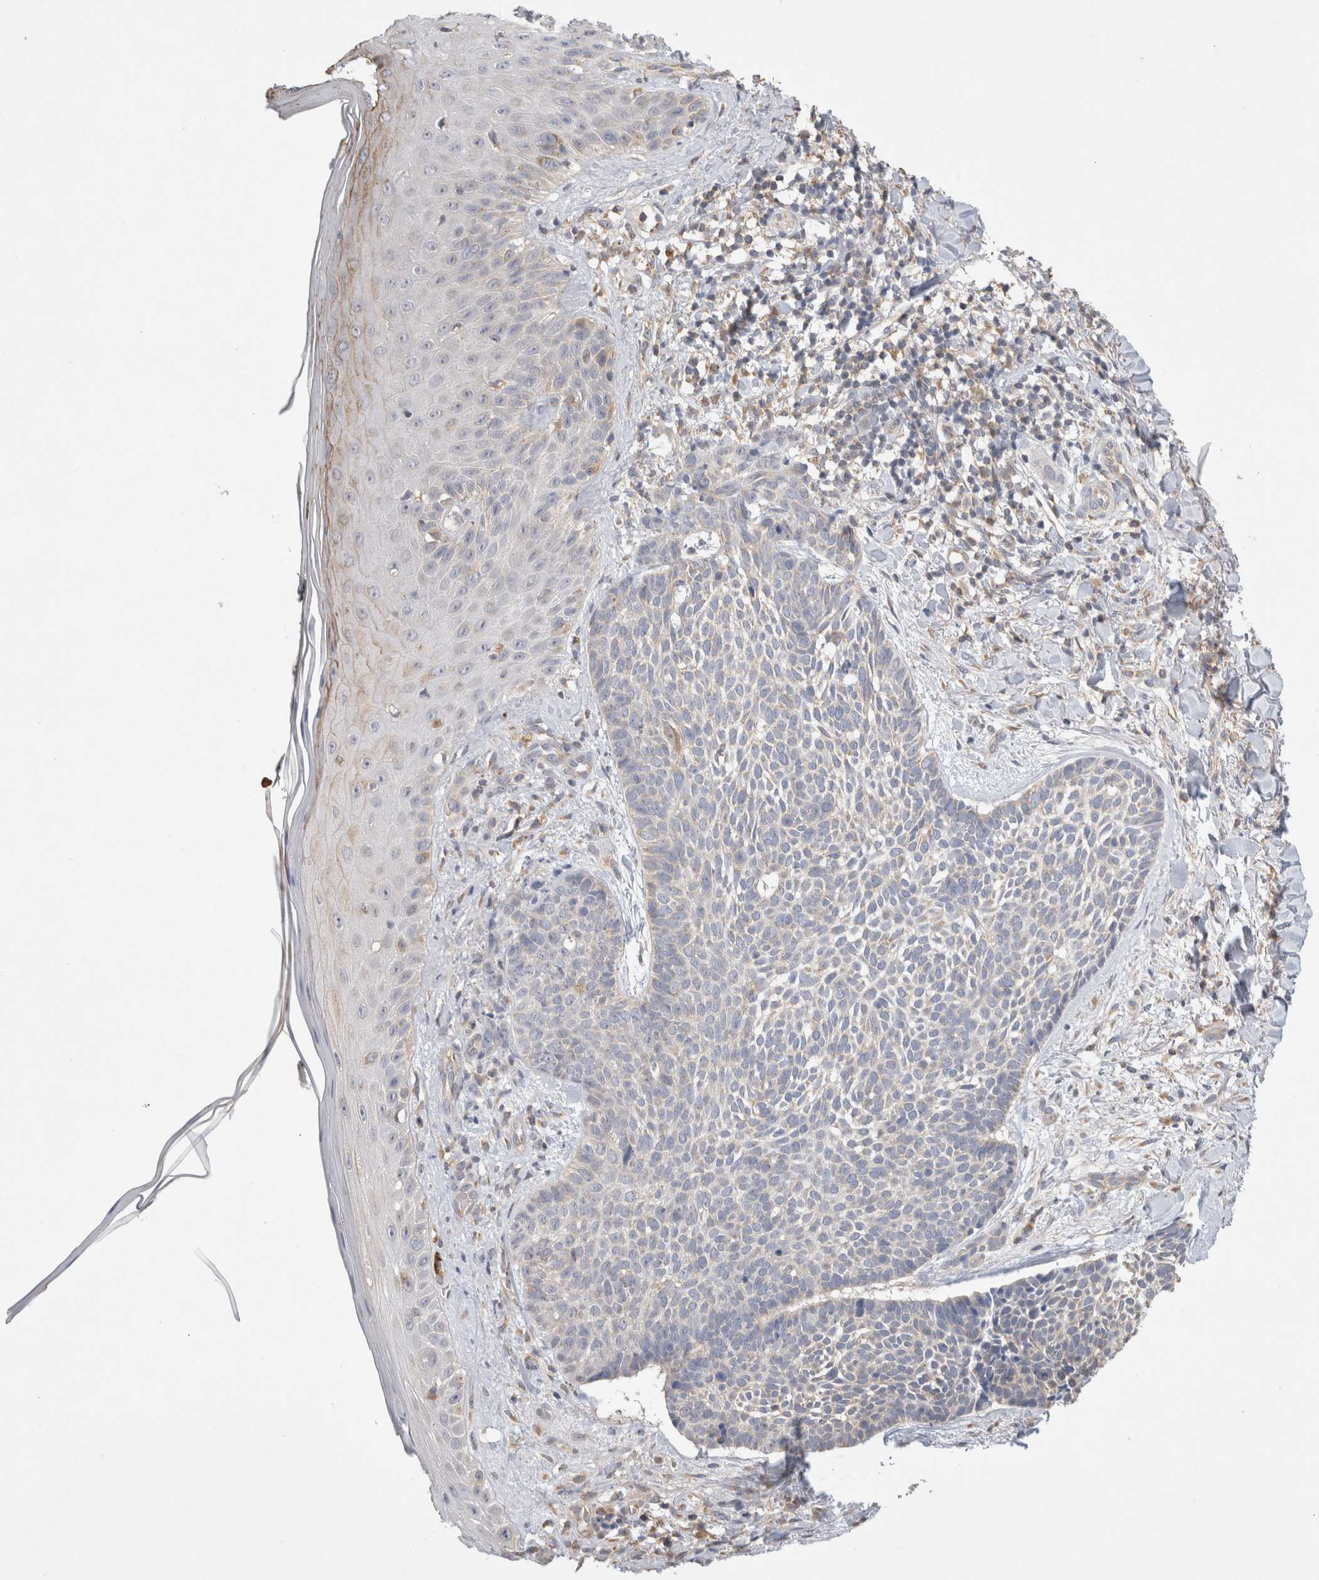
{"staining": {"intensity": "negative", "quantity": "none", "location": "none"}, "tissue": "skin cancer", "cell_type": "Tumor cells", "image_type": "cancer", "snomed": [{"axis": "morphology", "description": "Normal tissue, NOS"}, {"axis": "morphology", "description": "Basal cell carcinoma"}, {"axis": "topography", "description": "Skin"}], "caption": "DAB (3,3'-diaminobenzidine) immunohistochemical staining of human skin cancer shows no significant expression in tumor cells.", "gene": "GAS1", "patient": {"sex": "male", "age": 67}}